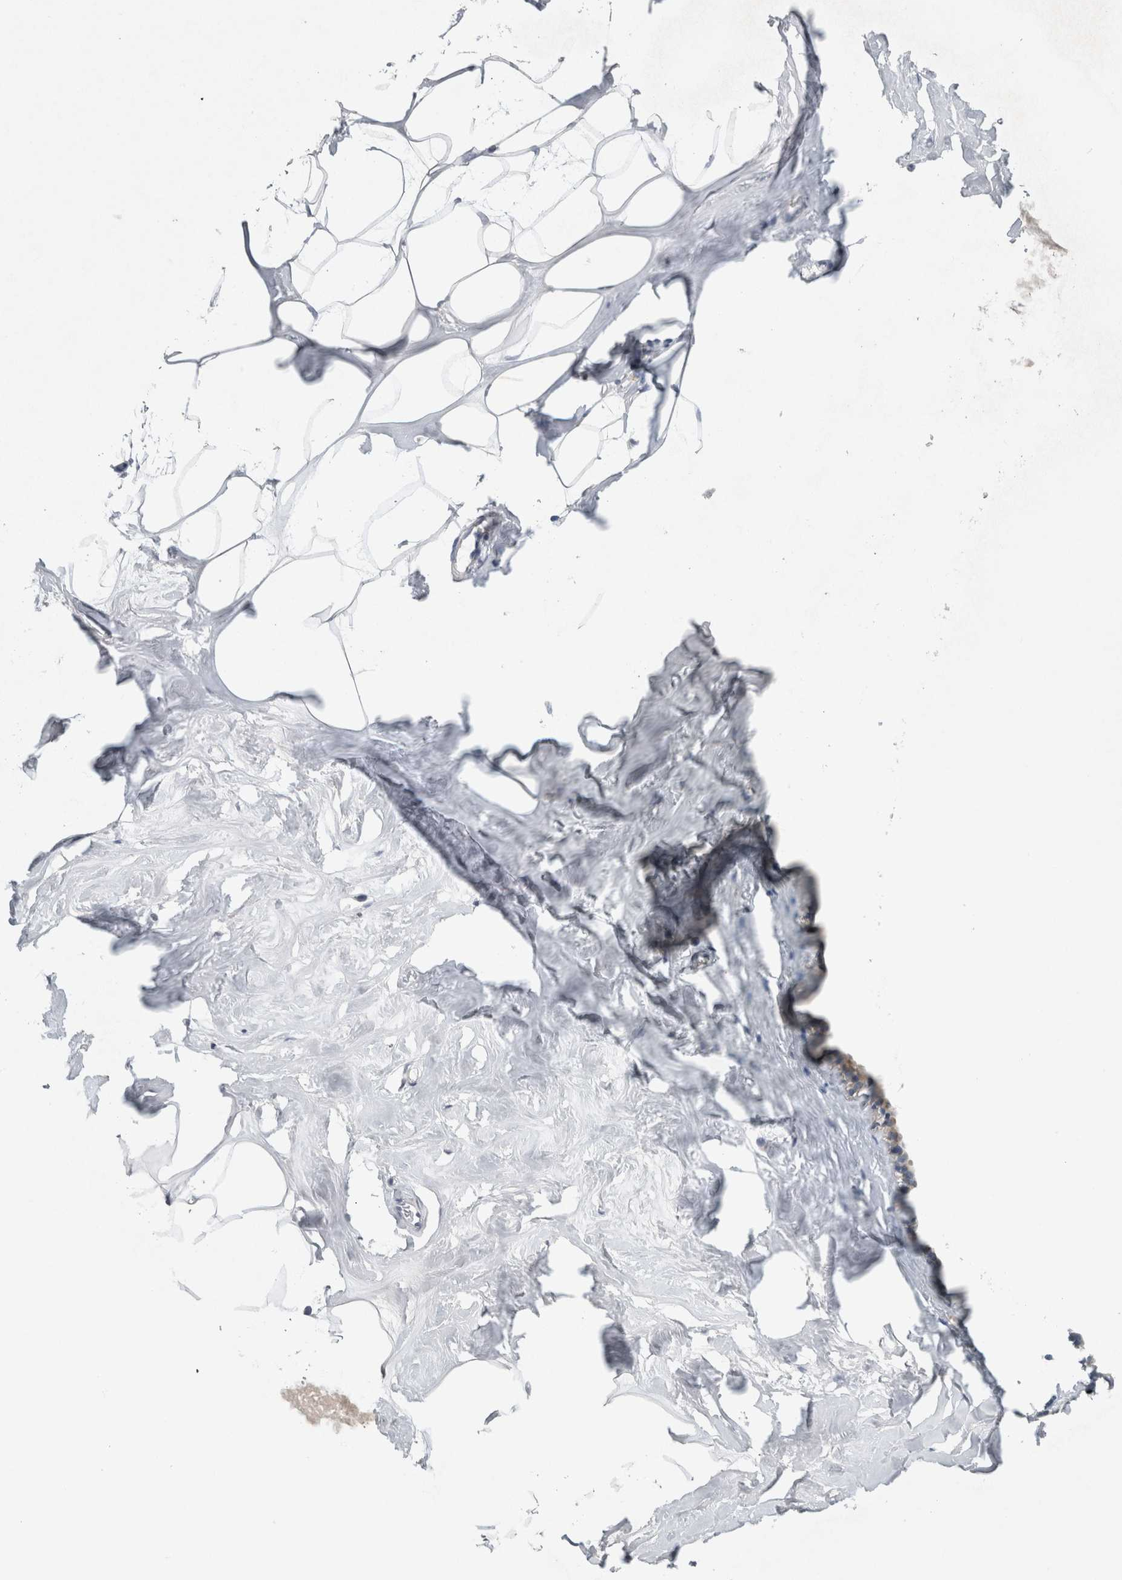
{"staining": {"intensity": "negative", "quantity": "none", "location": "none"}, "tissue": "adipose tissue", "cell_type": "Adipocytes", "image_type": "normal", "snomed": [{"axis": "morphology", "description": "Normal tissue, NOS"}, {"axis": "morphology", "description": "Fibrosis, NOS"}, {"axis": "topography", "description": "Breast"}, {"axis": "topography", "description": "Adipose tissue"}], "caption": "DAB immunohistochemical staining of benign adipose tissue demonstrates no significant staining in adipocytes.", "gene": "HEXD", "patient": {"sex": "female", "age": 39}}